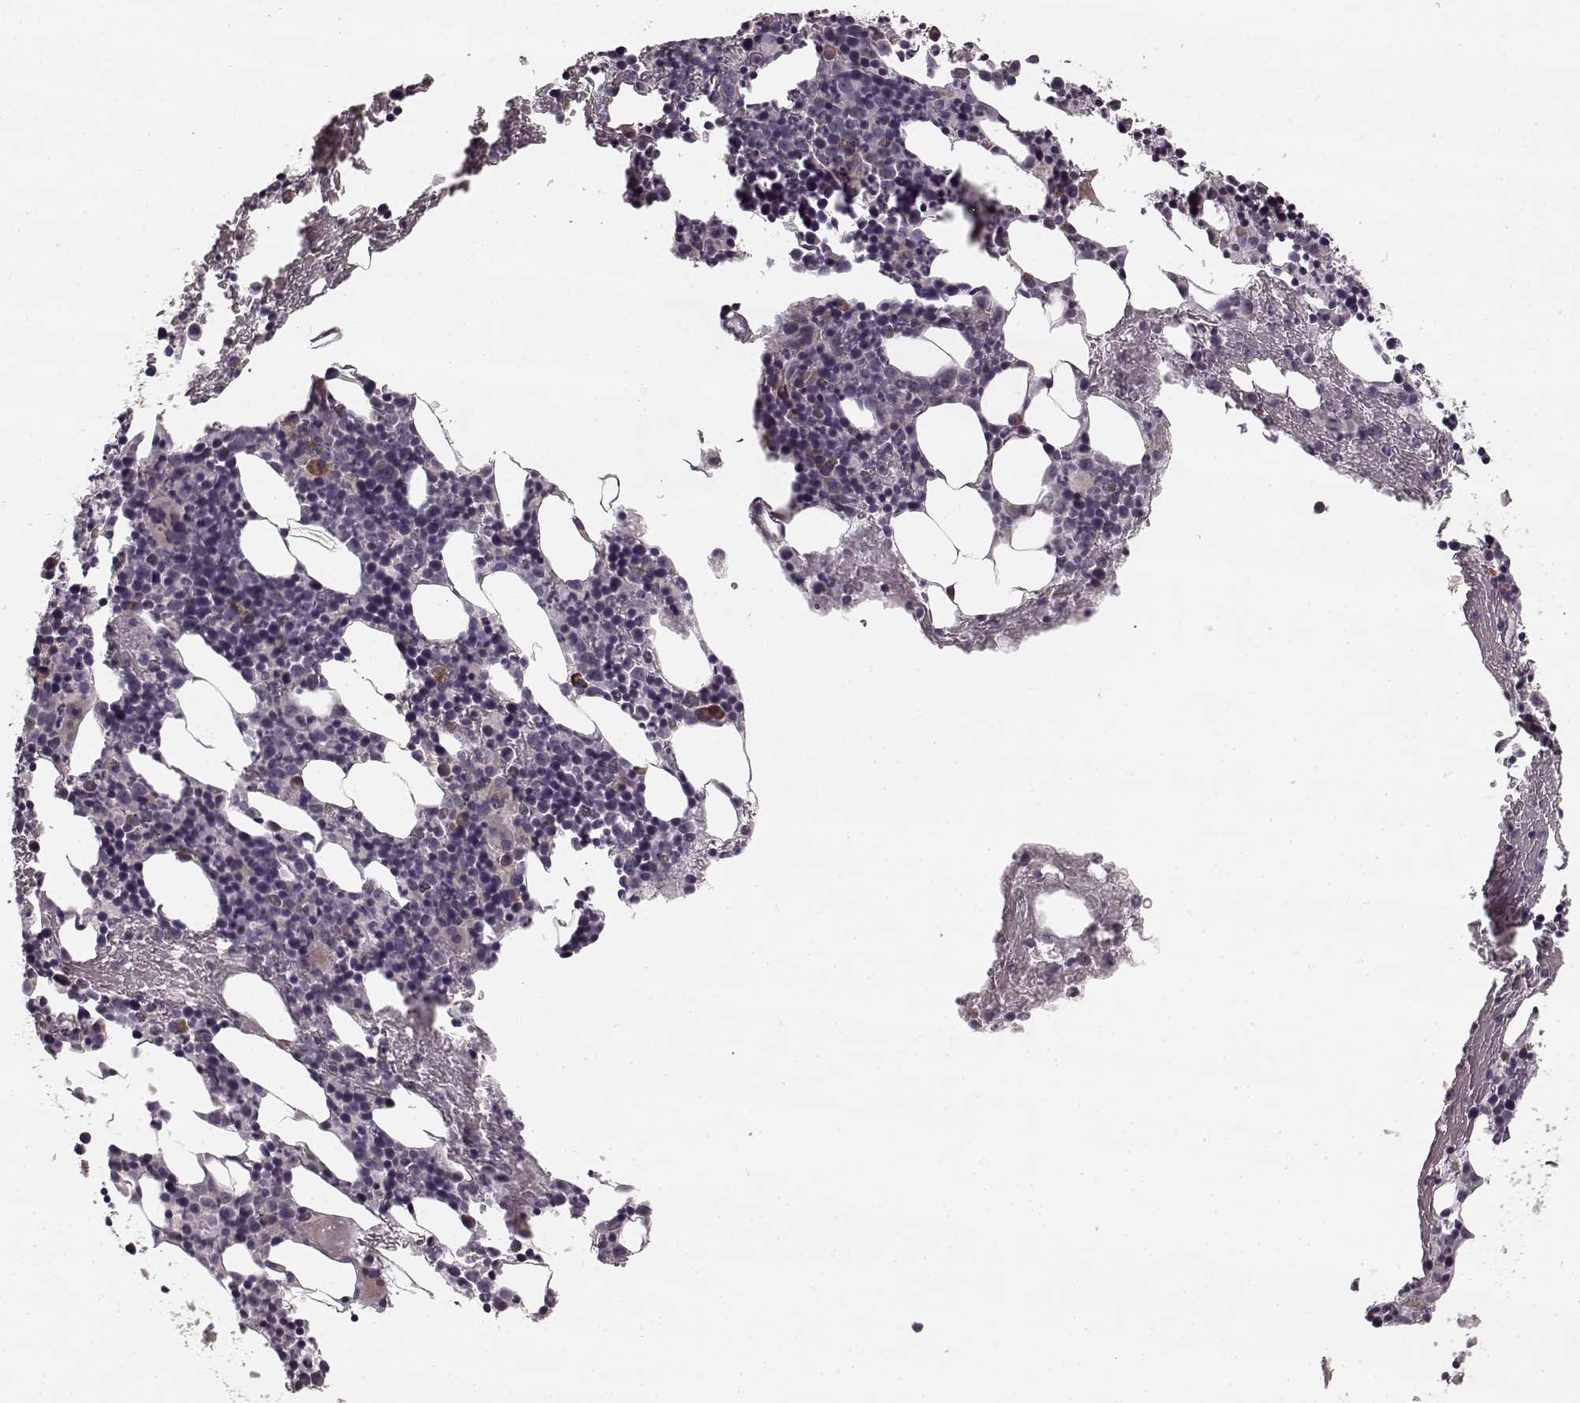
{"staining": {"intensity": "moderate", "quantity": "<25%", "location": "cytoplasmic/membranous"}, "tissue": "bone marrow", "cell_type": "Hematopoietic cells", "image_type": "normal", "snomed": [{"axis": "morphology", "description": "Normal tissue, NOS"}, {"axis": "topography", "description": "Bone marrow"}], "caption": "This histopathology image shows immunohistochemistry staining of normal bone marrow, with low moderate cytoplasmic/membranous positivity in approximately <25% of hematopoietic cells.", "gene": "FAM234B", "patient": {"sex": "male", "age": 72}}